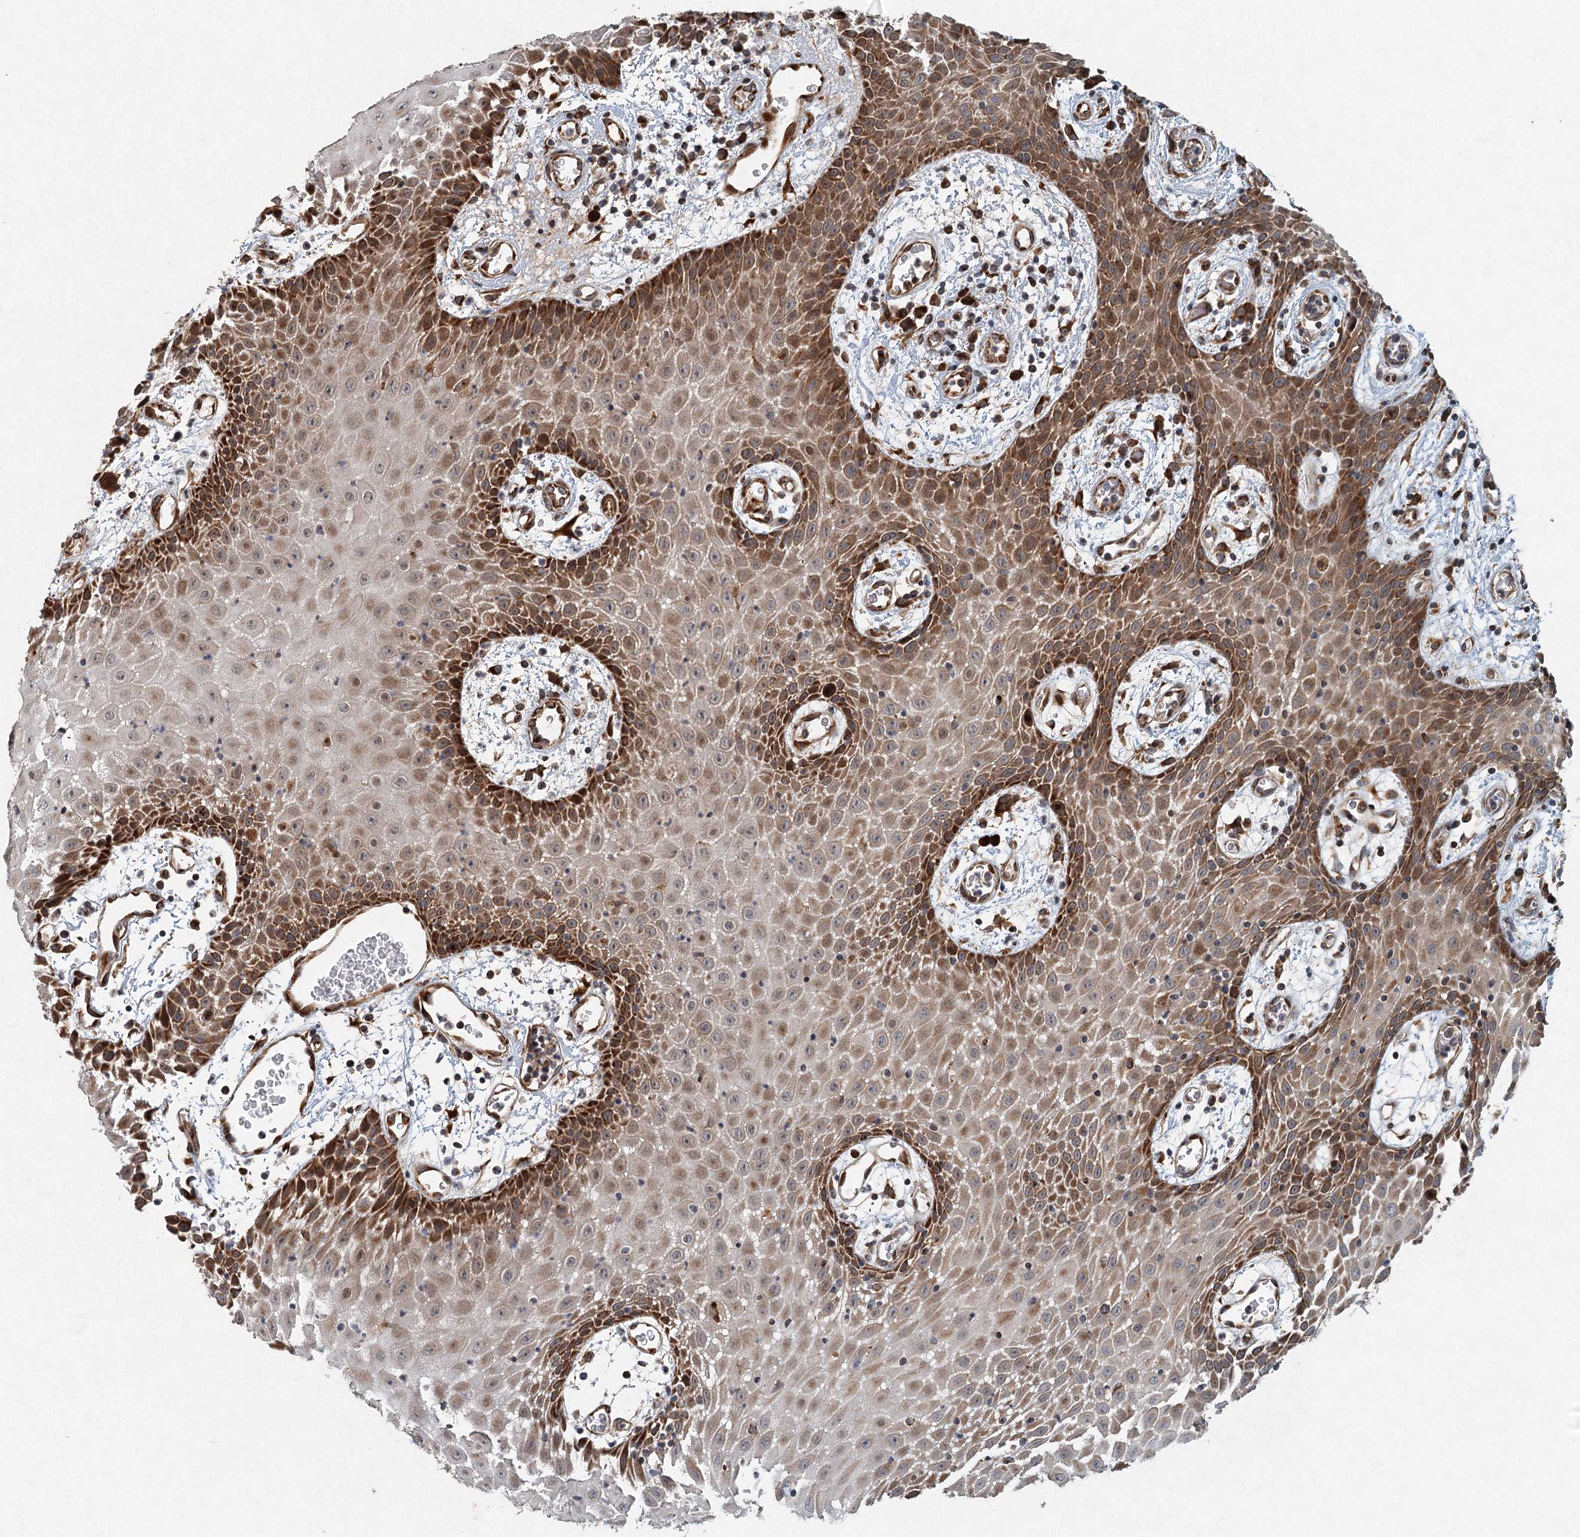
{"staining": {"intensity": "moderate", "quantity": "25%-75%", "location": "cytoplasmic/membranous"}, "tissue": "oral mucosa", "cell_type": "Squamous epithelial cells", "image_type": "normal", "snomed": [{"axis": "morphology", "description": "Normal tissue, NOS"}, {"axis": "topography", "description": "Skeletal muscle"}, {"axis": "topography", "description": "Oral tissue"}, {"axis": "topography", "description": "Salivary gland"}, {"axis": "topography", "description": "Peripheral nerve tissue"}], "caption": "This is a photomicrograph of IHC staining of normal oral mucosa, which shows moderate expression in the cytoplasmic/membranous of squamous epithelial cells.", "gene": "SRPX2", "patient": {"sex": "male", "age": 54}}